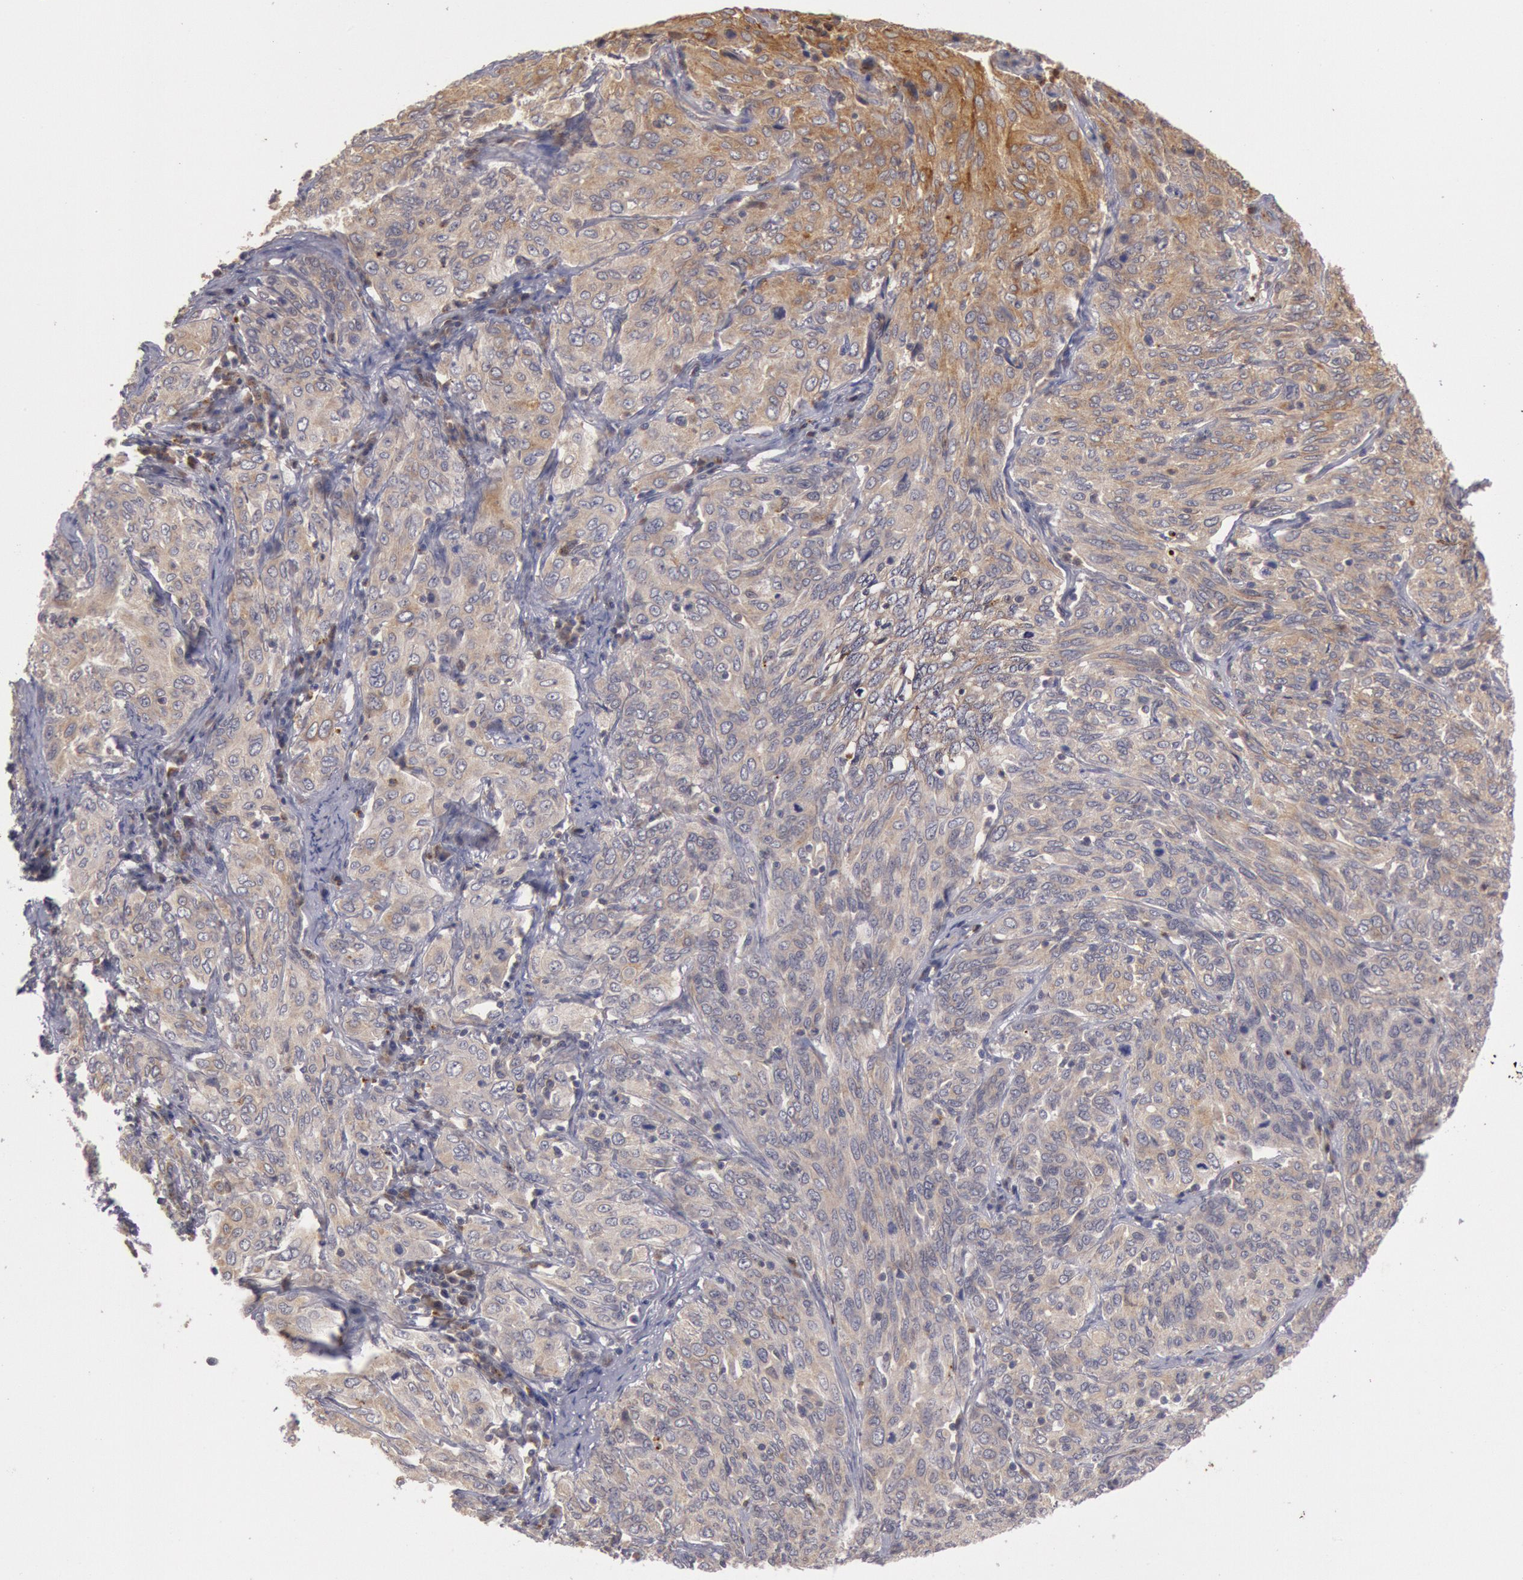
{"staining": {"intensity": "moderate", "quantity": ">75%", "location": "cytoplasmic/membranous"}, "tissue": "cervical cancer", "cell_type": "Tumor cells", "image_type": "cancer", "snomed": [{"axis": "morphology", "description": "Squamous cell carcinoma, NOS"}, {"axis": "topography", "description": "Cervix"}], "caption": "Approximately >75% of tumor cells in squamous cell carcinoma (cervical) reveal moderate cytoplasmic/membranous protein expression as visualized by brown immunohistochemical staining.", "gene": "PLA2G6", "patient": {"sex": "female", "age": 38}}